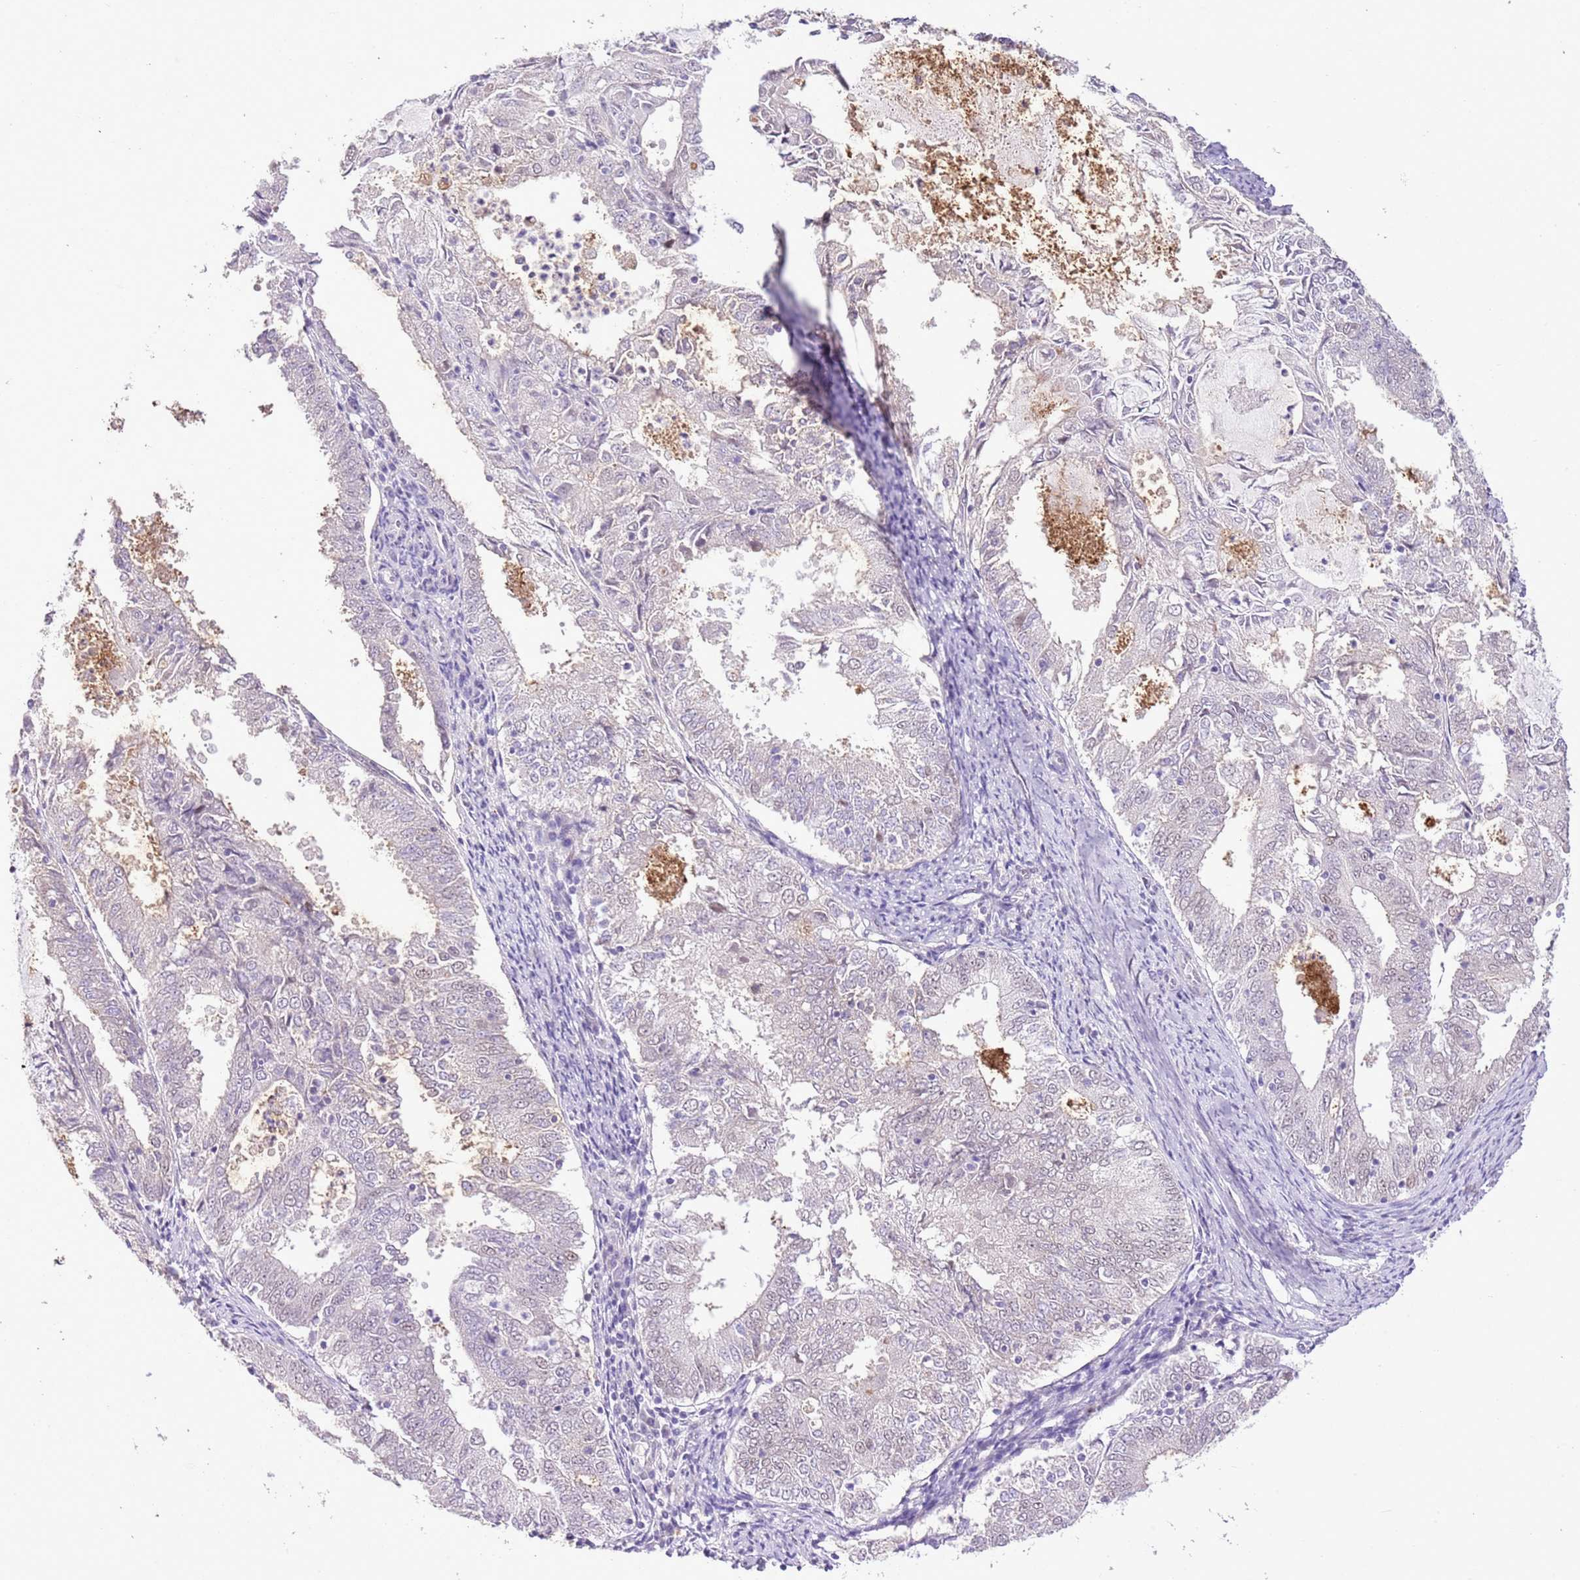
{"staining": {"intensity": "negative", "quantity": "none", "location": "none"}, "tissue": "endometrial cancer", "cell_type": "Tumor cells", "image_type": "cancer", "snomed": [{"axis": "morphology", "description": "Adenocarcinoma, NOS"}, {"axis": "topography", "description": "Endometrium"}], "caption": "The immunohistochemistry image has no significant staining in tumor cells of endometrial cancer tissue.", "gene": "NACC2", "patient": {"sex": "female", "age": 57}}